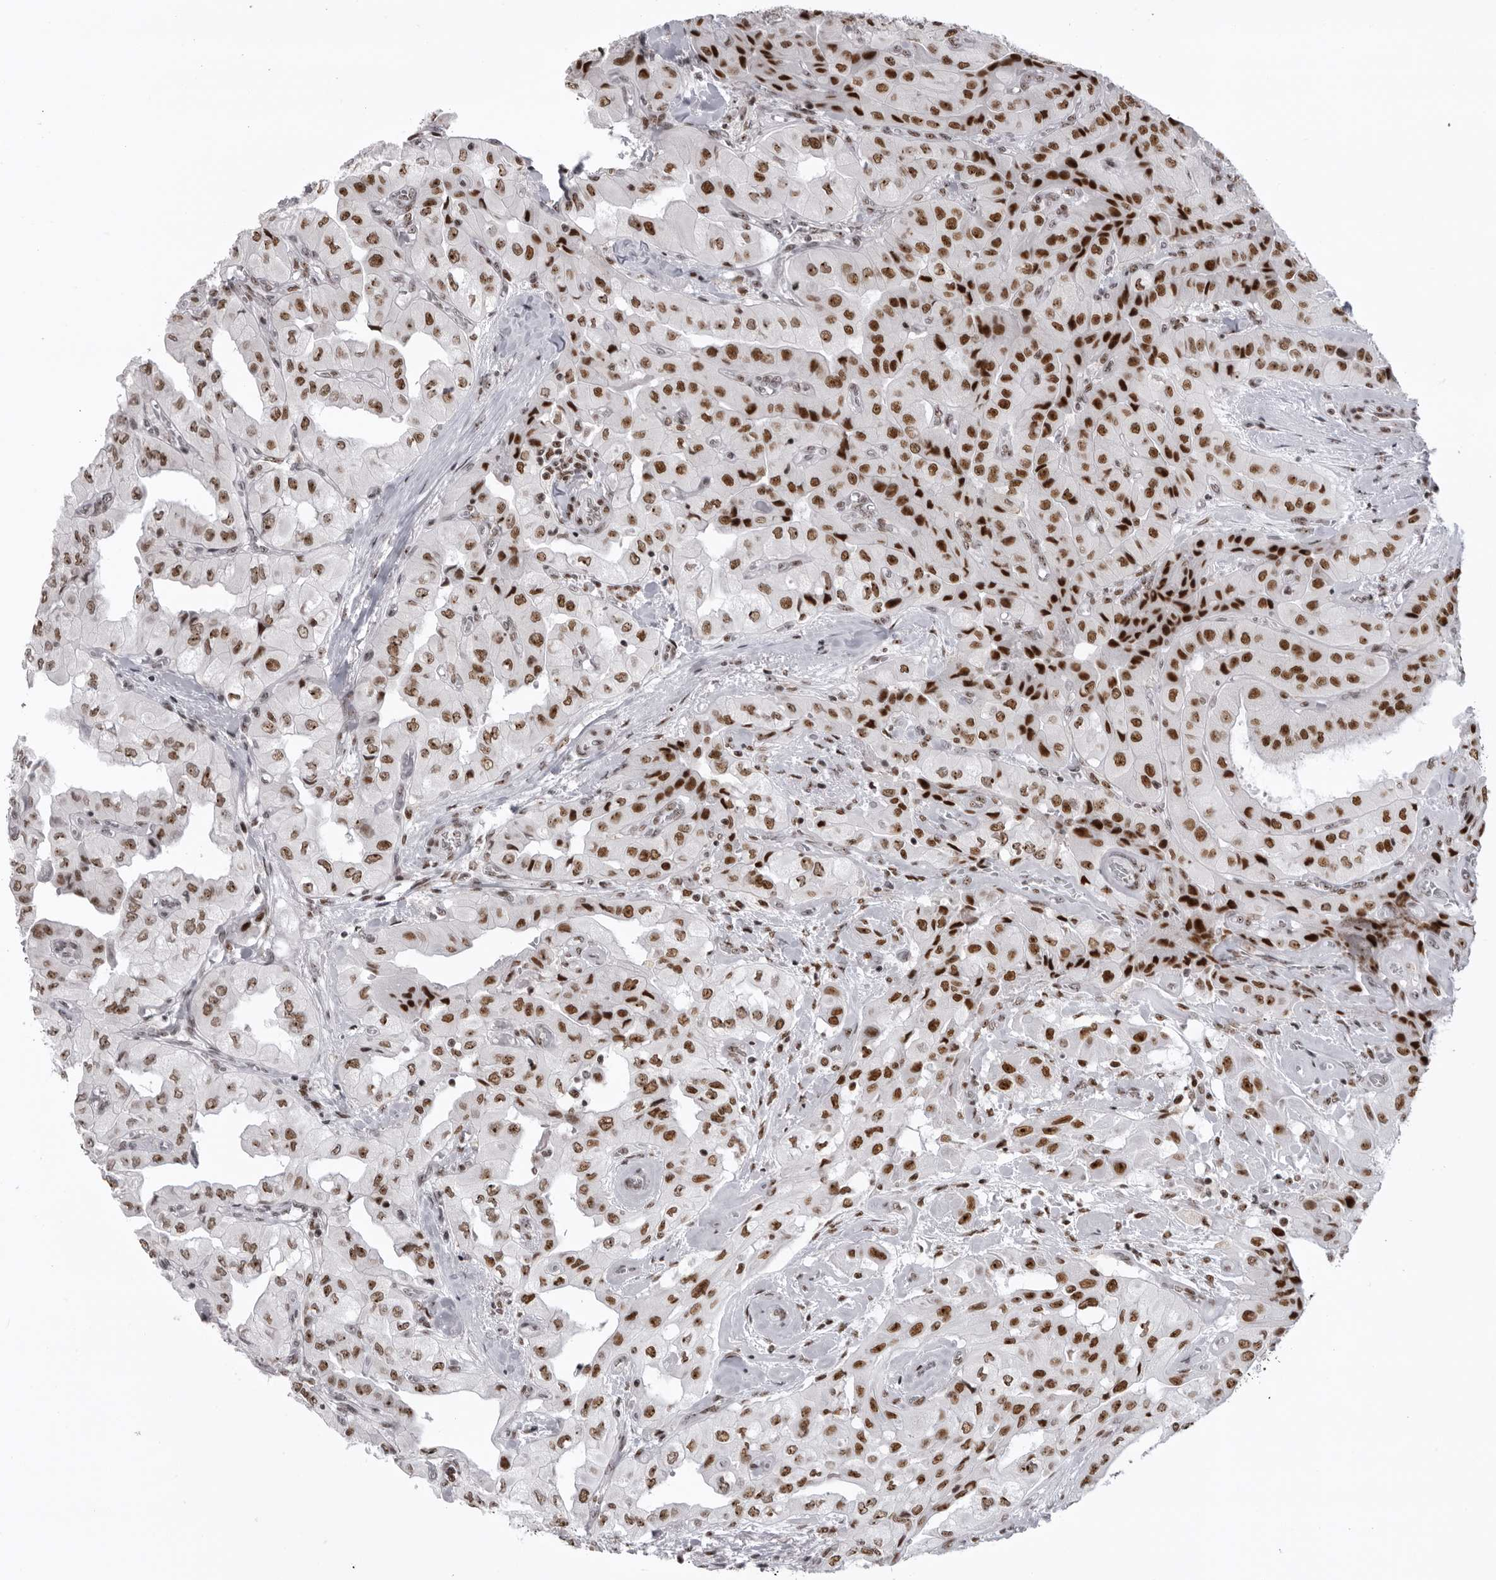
{"staining": {"intensity": "strong", "quantity": ">75%", "location": "nuclear"}, "tissue": "thyroid cancer", "cell_type": "Tumor cells", "image_type": "cancer", "snomed": [{"axis": "morphology", "description": "Papillary adenocarcinoma, NOS"}, {"axis": "topography", "description": "Thyroid gland"}], "caption": "The immunohistochemical stain highlights strong nuclear positivity in tumor cells of papillary adenocarcinoma (thyroid) tissue.", "gene": "DHX9", "patient": {"sex": "female", "age": 59}}